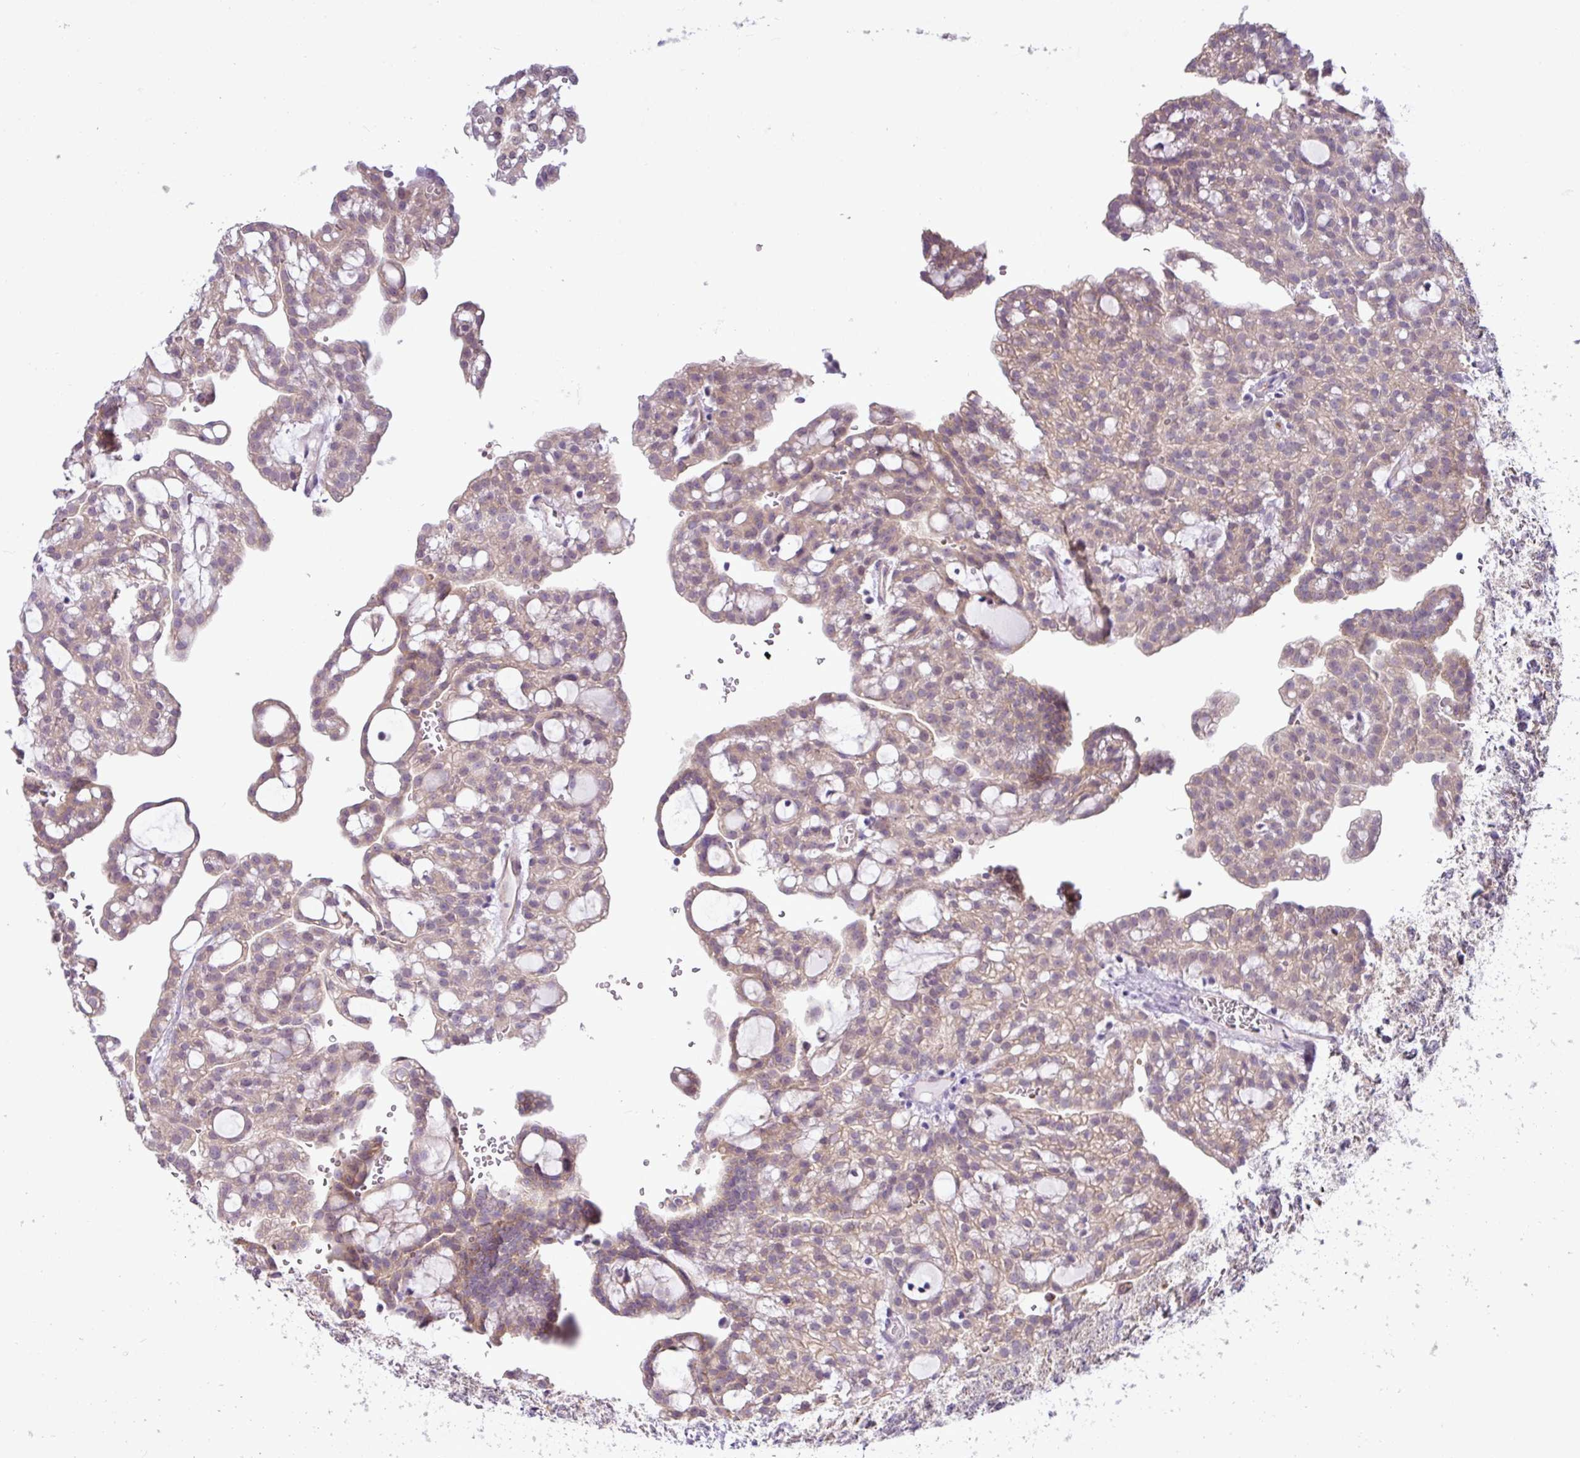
{"staining": {"intensity": "weak", "quantity": ">75%", "location": "cytoplasmic/membranous"}, "tissue": "renal cancer", "cell_type": "Tumor cells", "image_type": "cancer", "snomed": [{"axis": "morphology", "description": "Adenocarcinoma, NOS"}, {"axis": "topography", "description": "Kidney"}], "caption": "A brown stain shows weak cytoplasmic/membranous expression of a protein in human adenocarcinoma (renal) tumor cells.", "gene": "TONSL", "patient": {"sex": "male", "age": 63}}